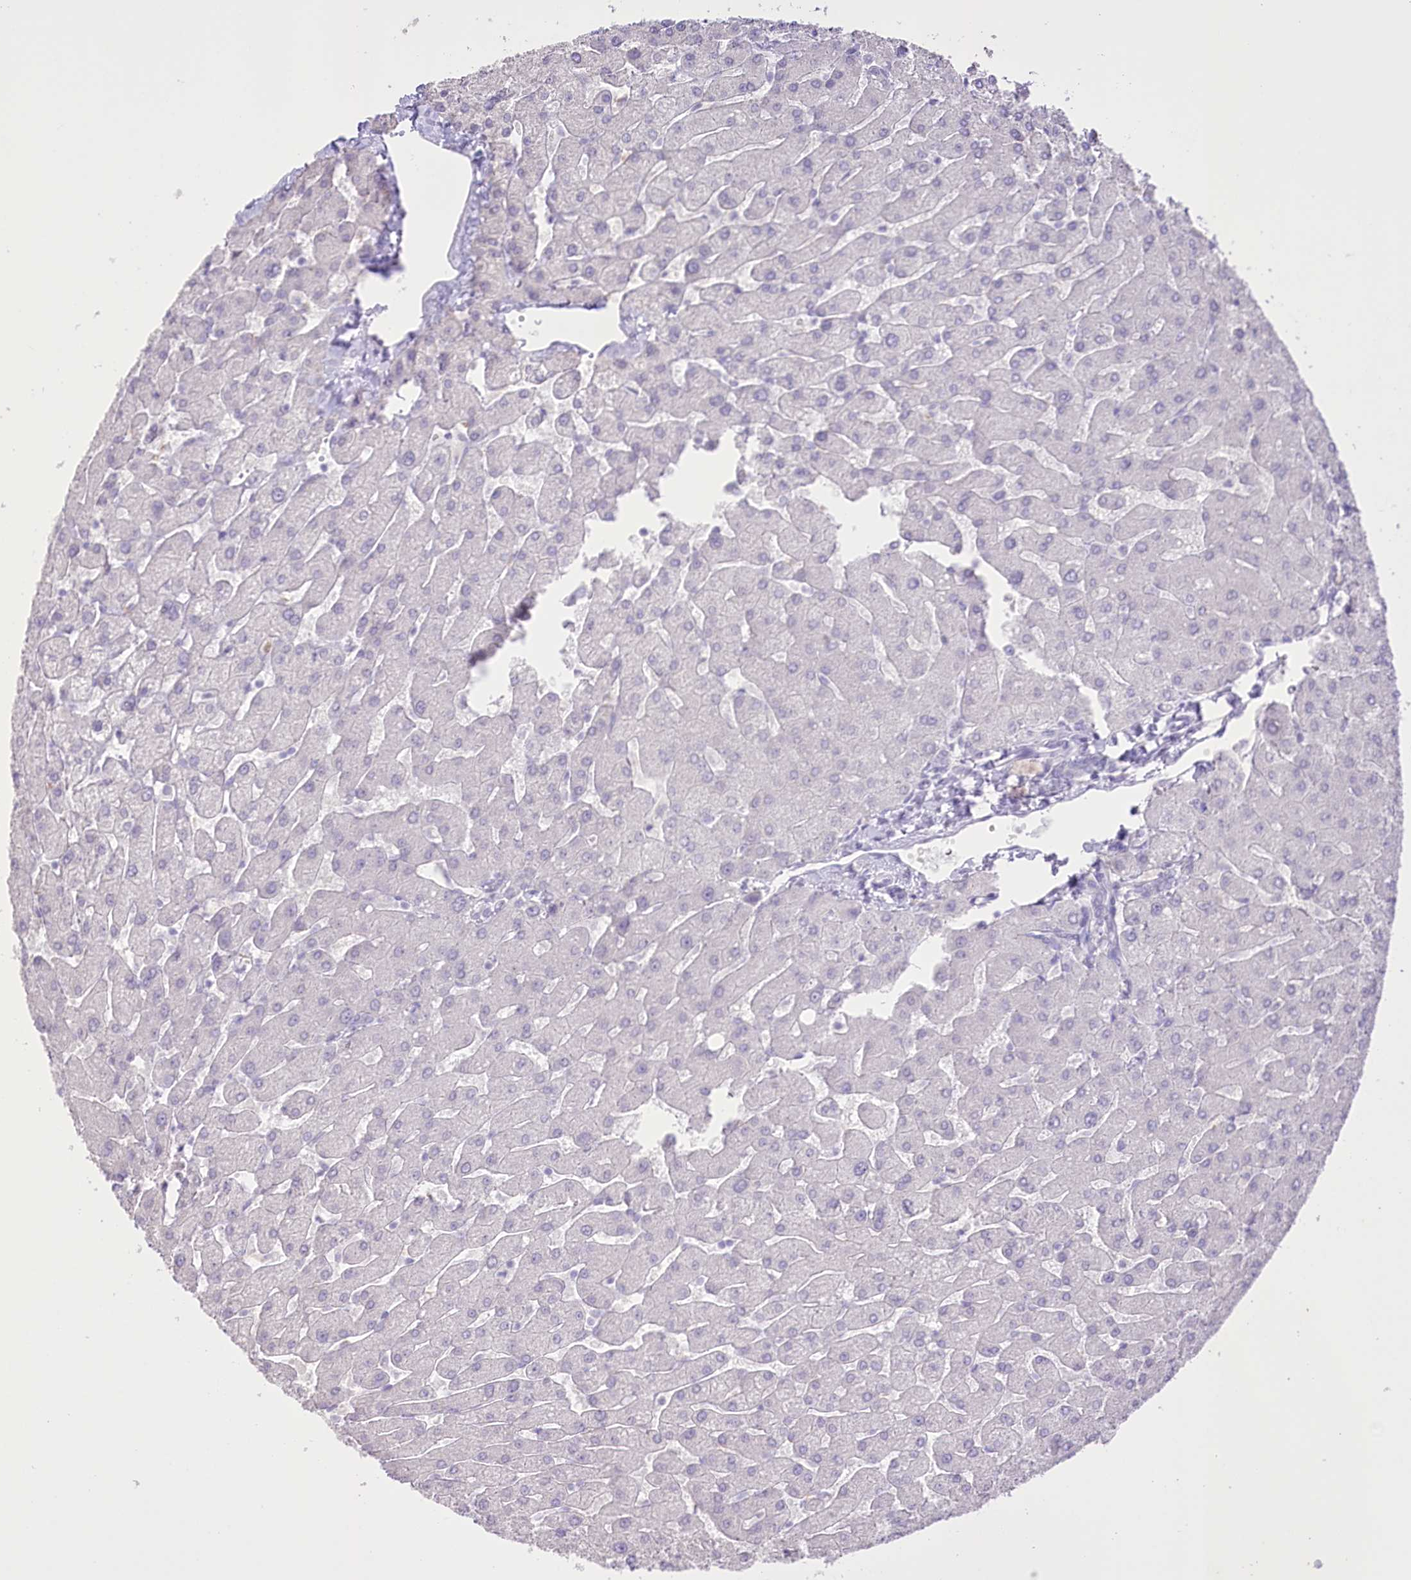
{"staining": {"intensity": "negative", "quantity": "none", "location": "none"}, "tissue": "liver", "cell_type": "Cholangiocytes", "image_type": "normal", "snomed": [{"axis": "morphology", "description": "Normal tissue, NOS"}, {"axis": "topography", "description": "Liver"}], "caption": "Protein analysis of unremarkable liver shows no significant staining in cholangiocytes. The staining was performed using DAB to visualize the protein expression in brown, while the nuclei were stained in blue with hematoxylin (Magnification: 20x).", "gene": "SLC39A10", "patient": {"sex": "male", "age": 55}}